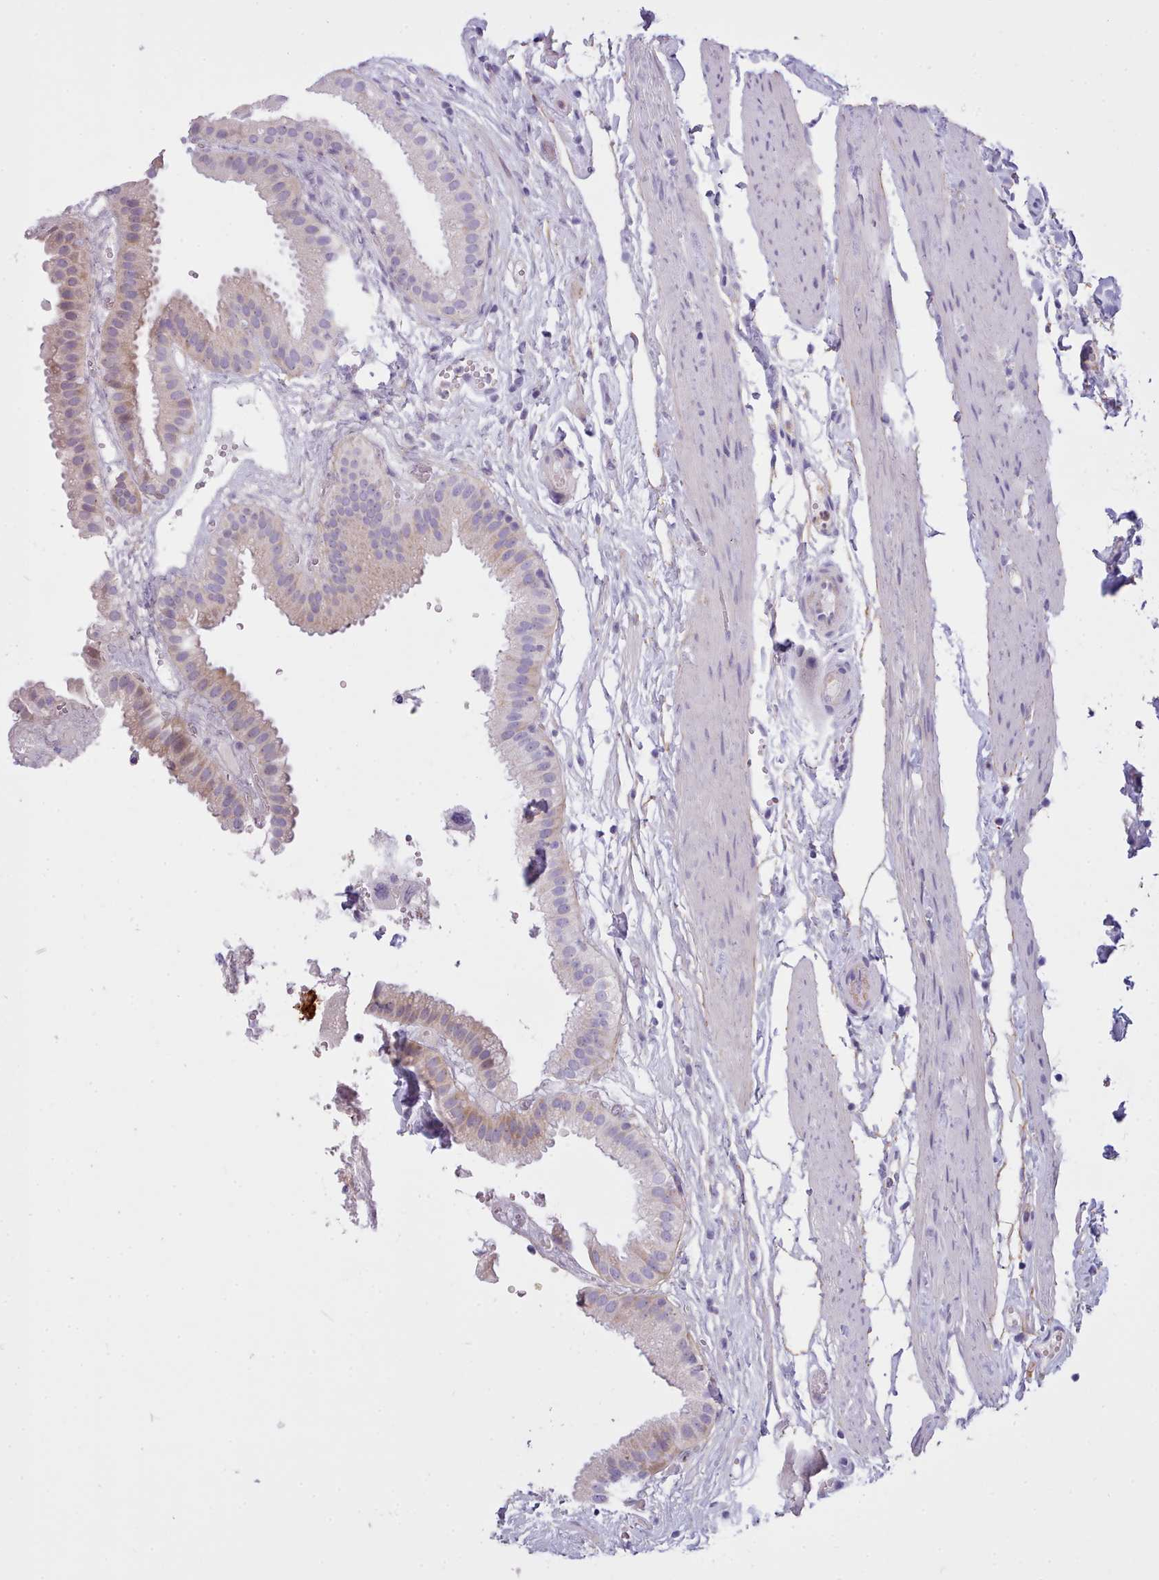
{"staining": {"intensity": "weak", "quantity": "<25%", "location": "cytoplasmic/membranous"}, "tissue": "gallbladder", "cell_type": "Glandular cells", "image_type": "normal", "snomed": [{"axis": "morphology", "description": "Normal tissue, NOS"}, {"axis": "topography", "description": "Gallbladder"}], "caption": "Glandular cells are negative for protein expression in benign human gallbladder. The staining was performed using DAB to visualize the protein expression in brown, while the nuclei were stained in blue with hematoxylin (Magnification: 20x).", "gene": "CYP2A13", "patient": {"sex": "female", "age": 61}}